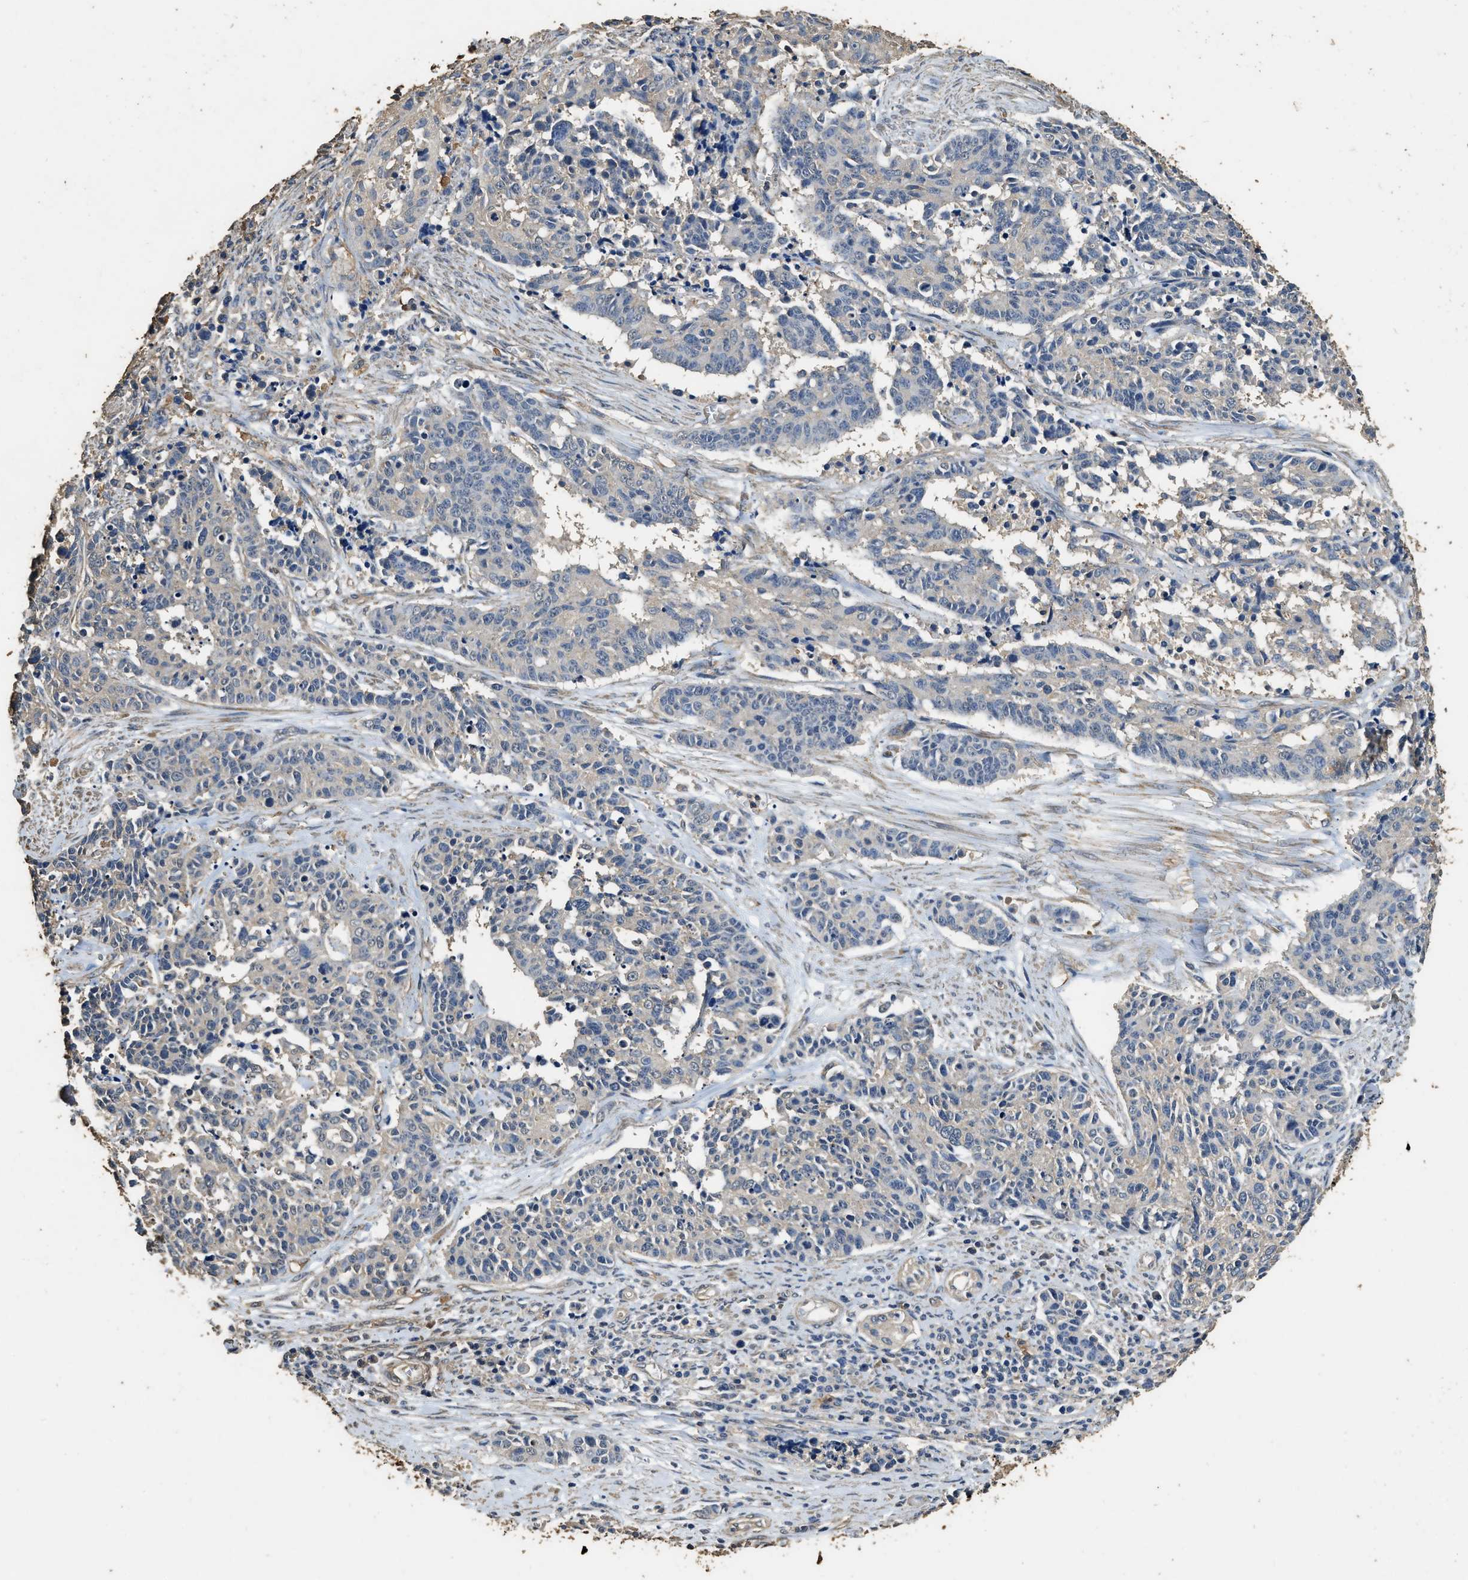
{"staining": {"intensity": "negative", "quantity": "none", "location": "none"}, "tissue": "cervical cancer", "cell_type": "Tumor cells", "image_type": "cancer", "snomed": [{"axis": "morphology", "description": "Squamous cell carcinoma, NOS"}, {"axis": "topography", "description": "Cervix"}], "caption": "Tumor cells show no significant protein positivity in squamous cell carcinoma (cervical).", "gene": "MIB1", "patient": {"sex": "female", "age": 35}}